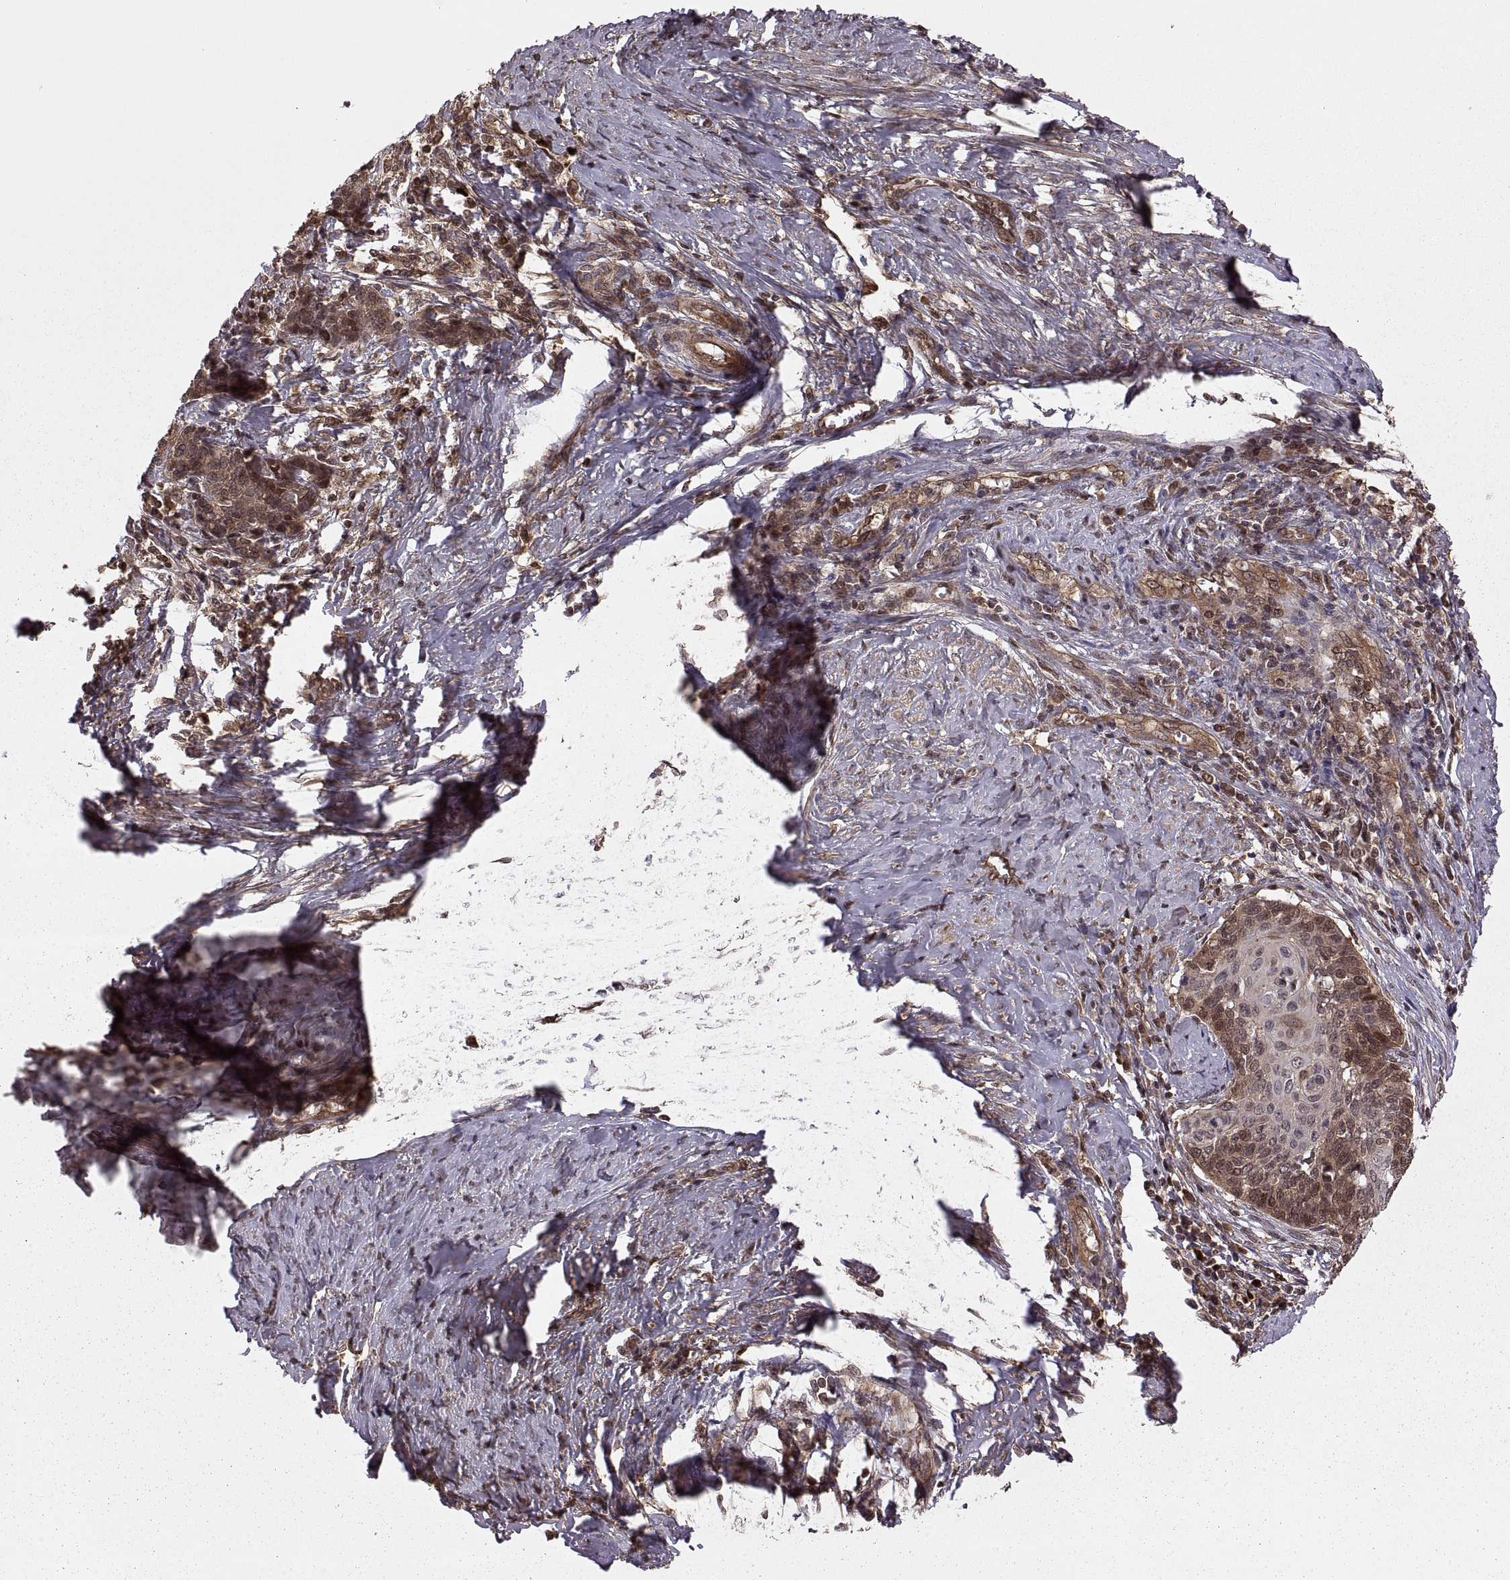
{"staining": {"intensity": "moderate", "quantity": ">75%", "location": "cytoplasmic/membranous"}, "tissue": "cervical cancer", "cell_type": "Tumor cells", "image_type": "cancer", "snomed": [{"axis": "morphology", "description": "Squamous cell carcinoma, NOS"}, {"axis": "topography", "description": "Cervix"}], "caption": "This is an image of immunohistochemistry staining of squamous cell carcinoma (cervical), which shows moderate expression in the cytoplasmic/membranous of tumor cells.", "gene": "DEDD", "patient": {"sex": "female", "age": 39}}